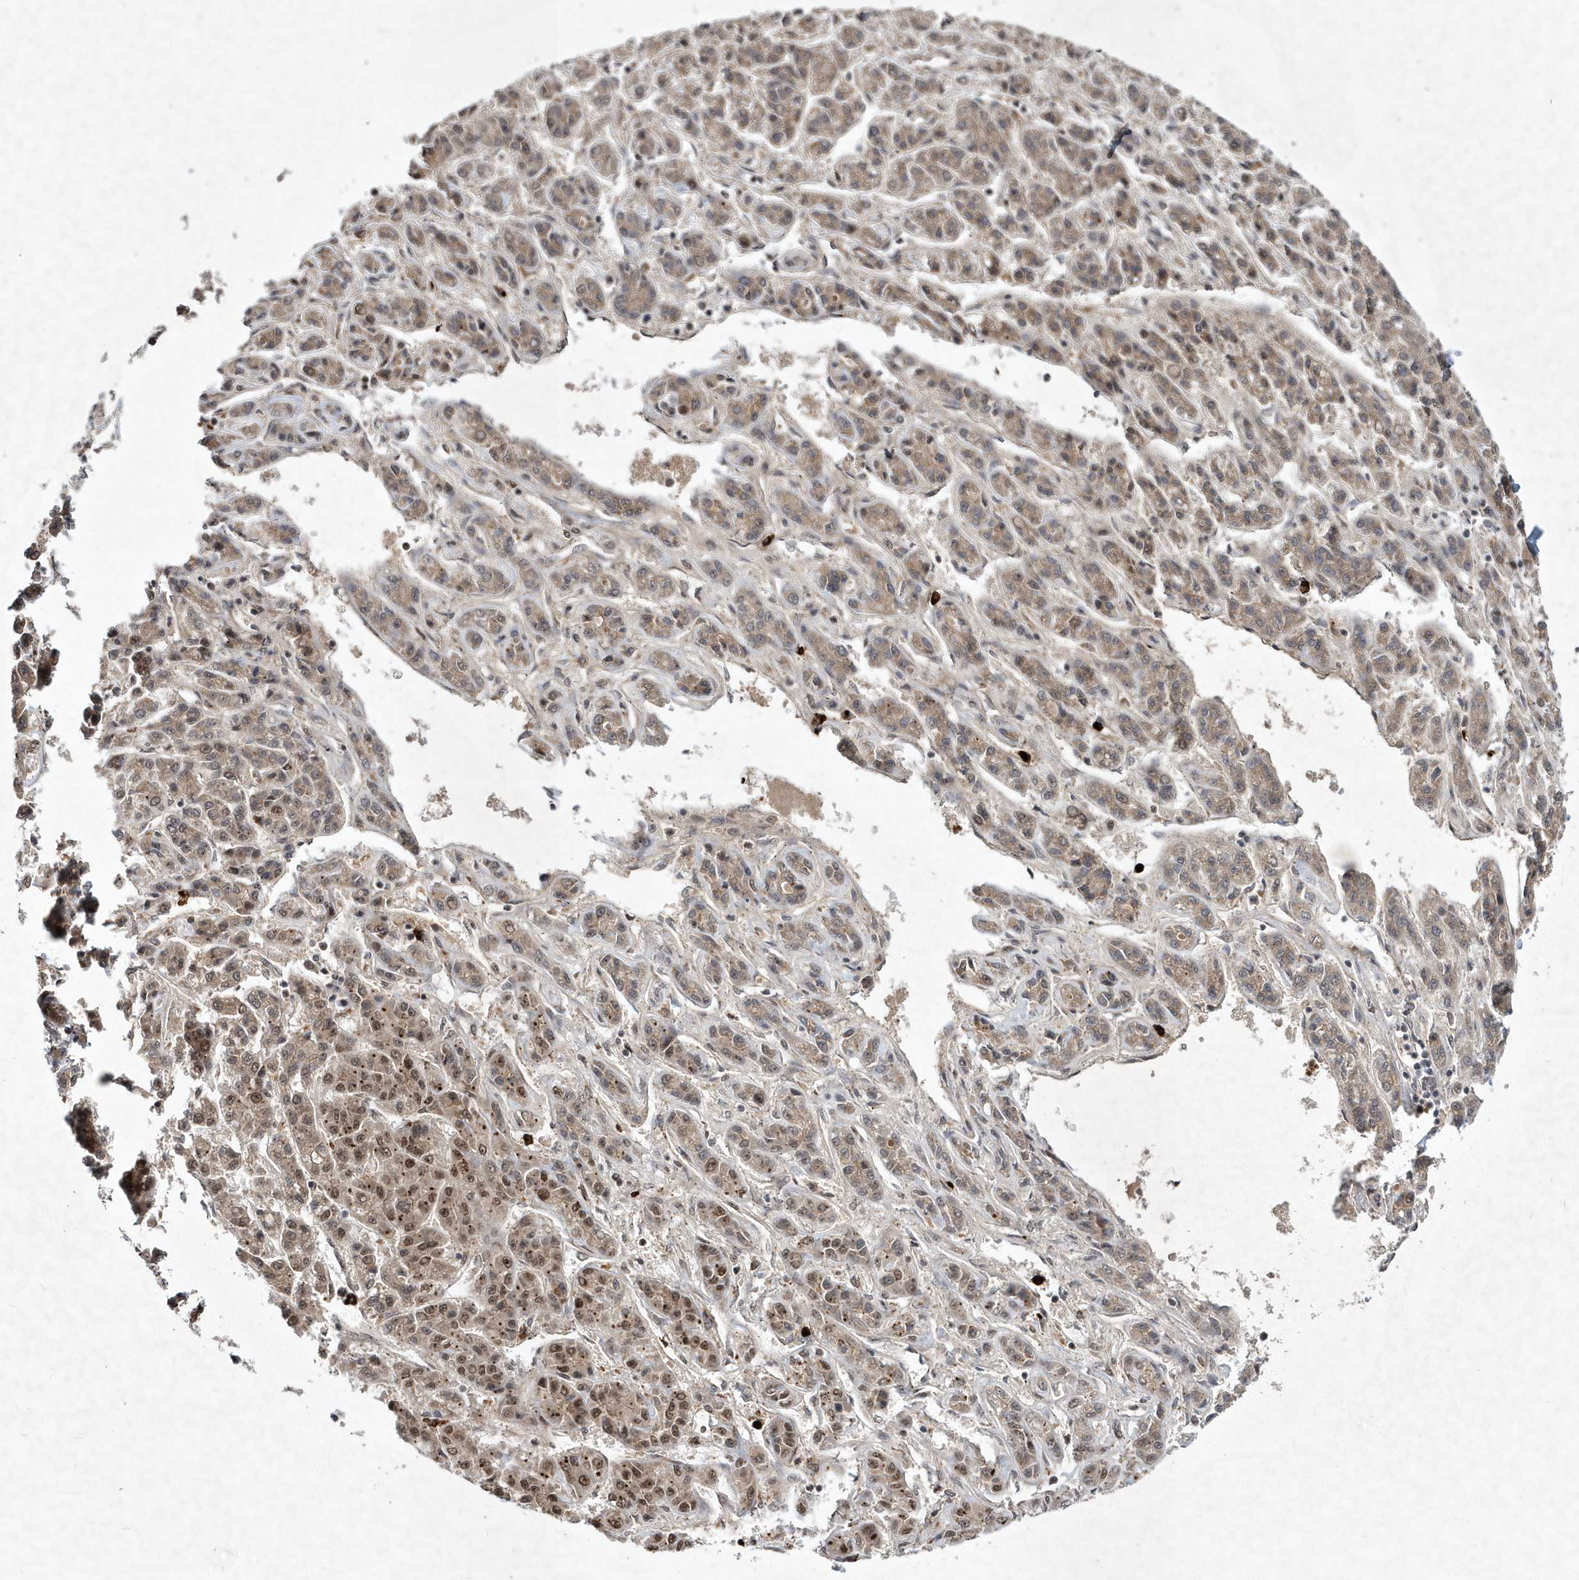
{"staining": {"intensity": "weak", "quantity": ">75%", "location": "cytoplasmic/membranous,nuclear"}, "tissue": "liver cancer", "cell_type": "Tumor cells", "image_type": "cancer", "snomed": [{"axis": "morphology", "description": "Carcinoma, Hepatocellular, NOS"}, {"axis": "topography", "description": "Liver"}], "caption": "DAB immunohistochemical staining of human hepatocellular carcinoma (liver) displays weak cytoplasmic/membranous and nuclear protein positivity in approximately >75% of tumor cells. The protein is stained brown, and the nuclei are stained in blue (DAB IHC with brightfield microscopy, high magnification).", "gene": "SOWAHB", "patient": {"sex": "male", "age": 70}}